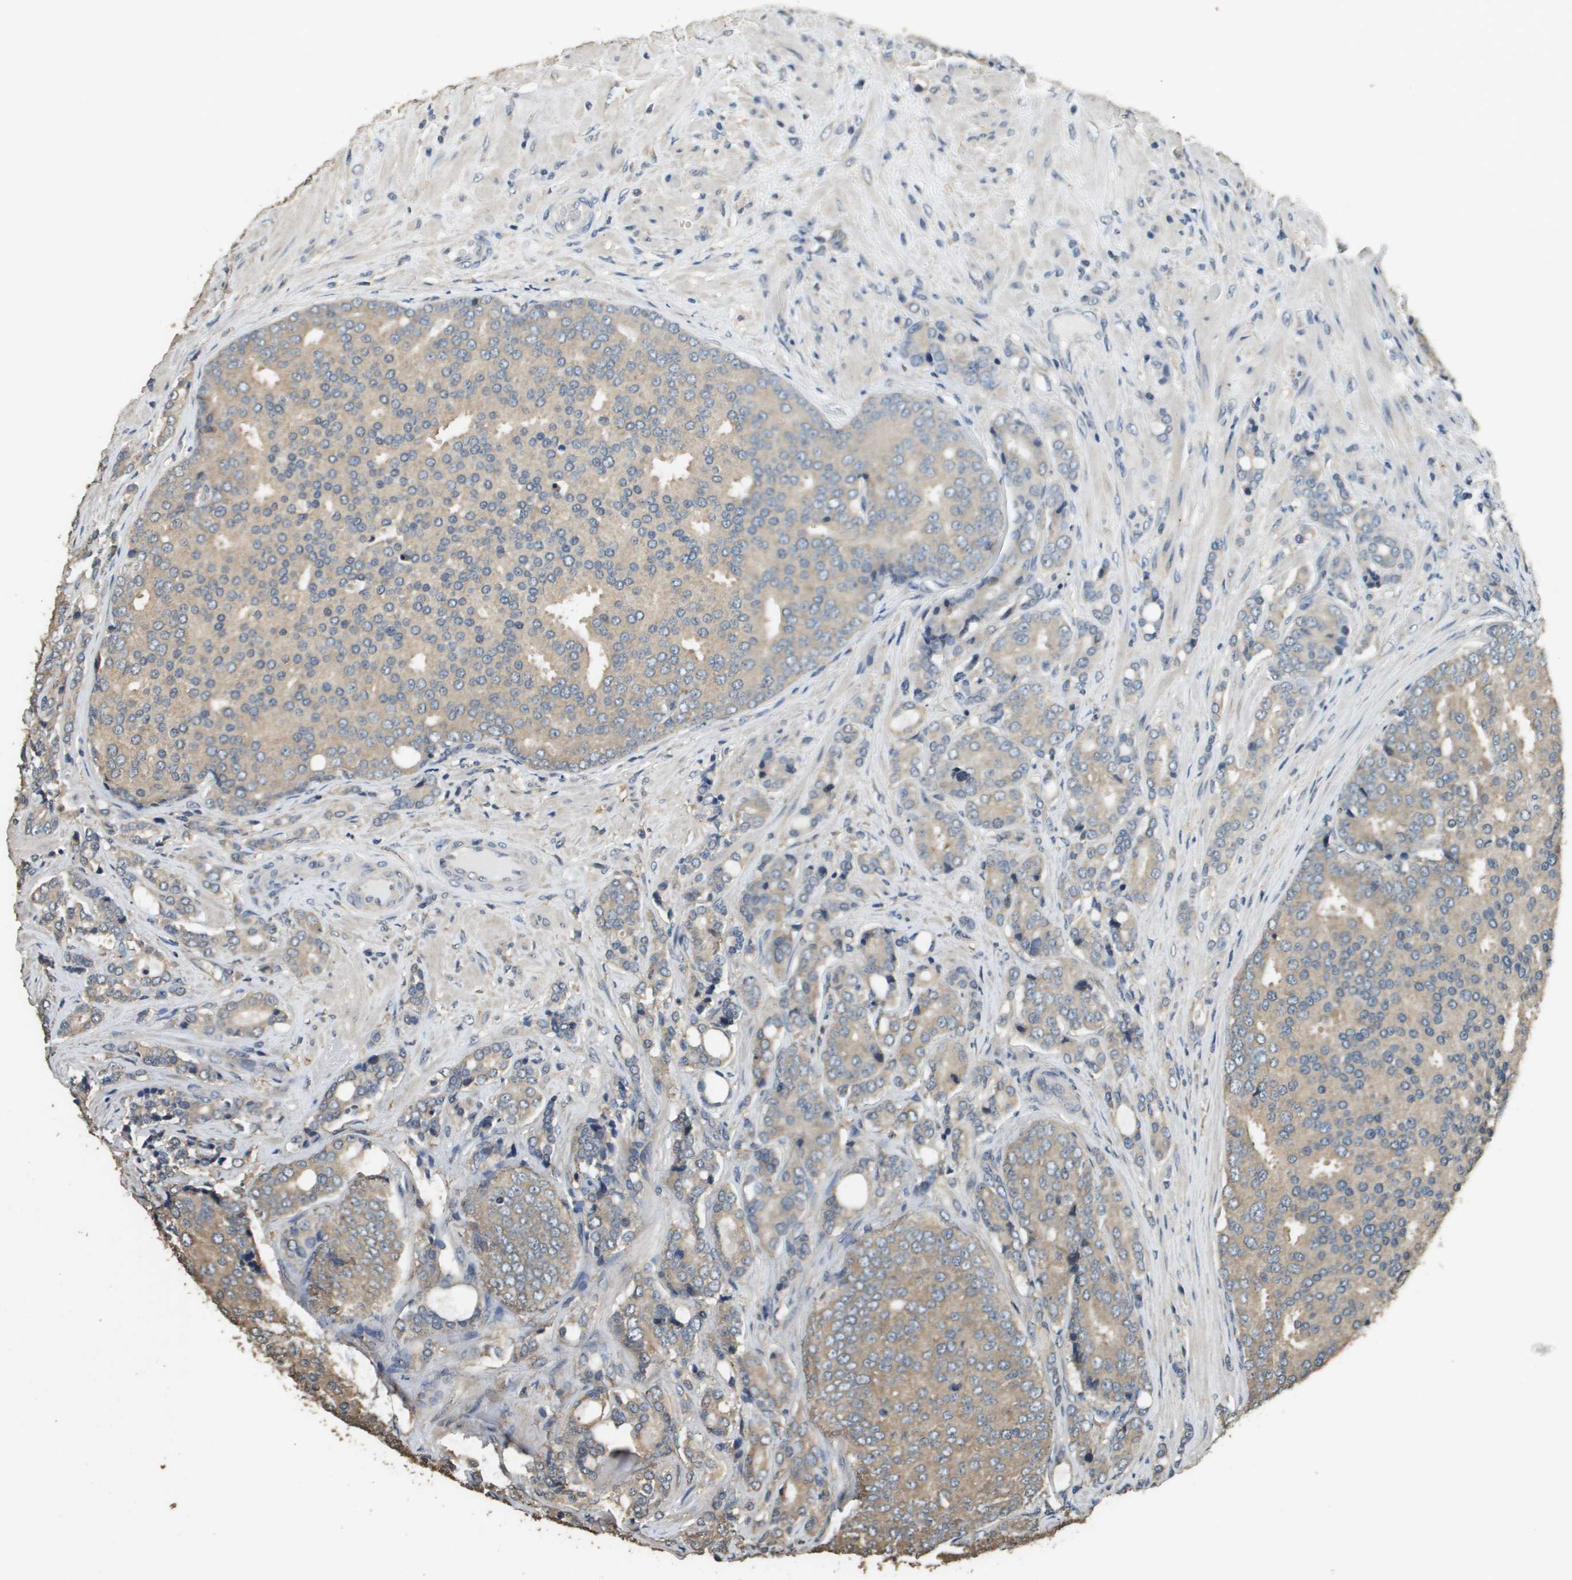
{"staining": {"intensity": "weak", "quantity": ">75%", "location": "cytoplasmic/membranous"}, "tissue": "prostate cancer", "cell_type": "Tumor cells", "image_type": "cancer", "snomed": [{"axis": "morphology", "description": "Adenocarcinoma, High grade"}, {"axis": "topography", "description": "Prostate"}], "caption": "Protein positivity by IHC reveals weak cytoplasmic/membranous expression in approximately >75% of tumor cells in high-grade adenocarcinoma (prostate).", "gene": "RAB6B", "patient": {"sex": "male", "age": 50}}